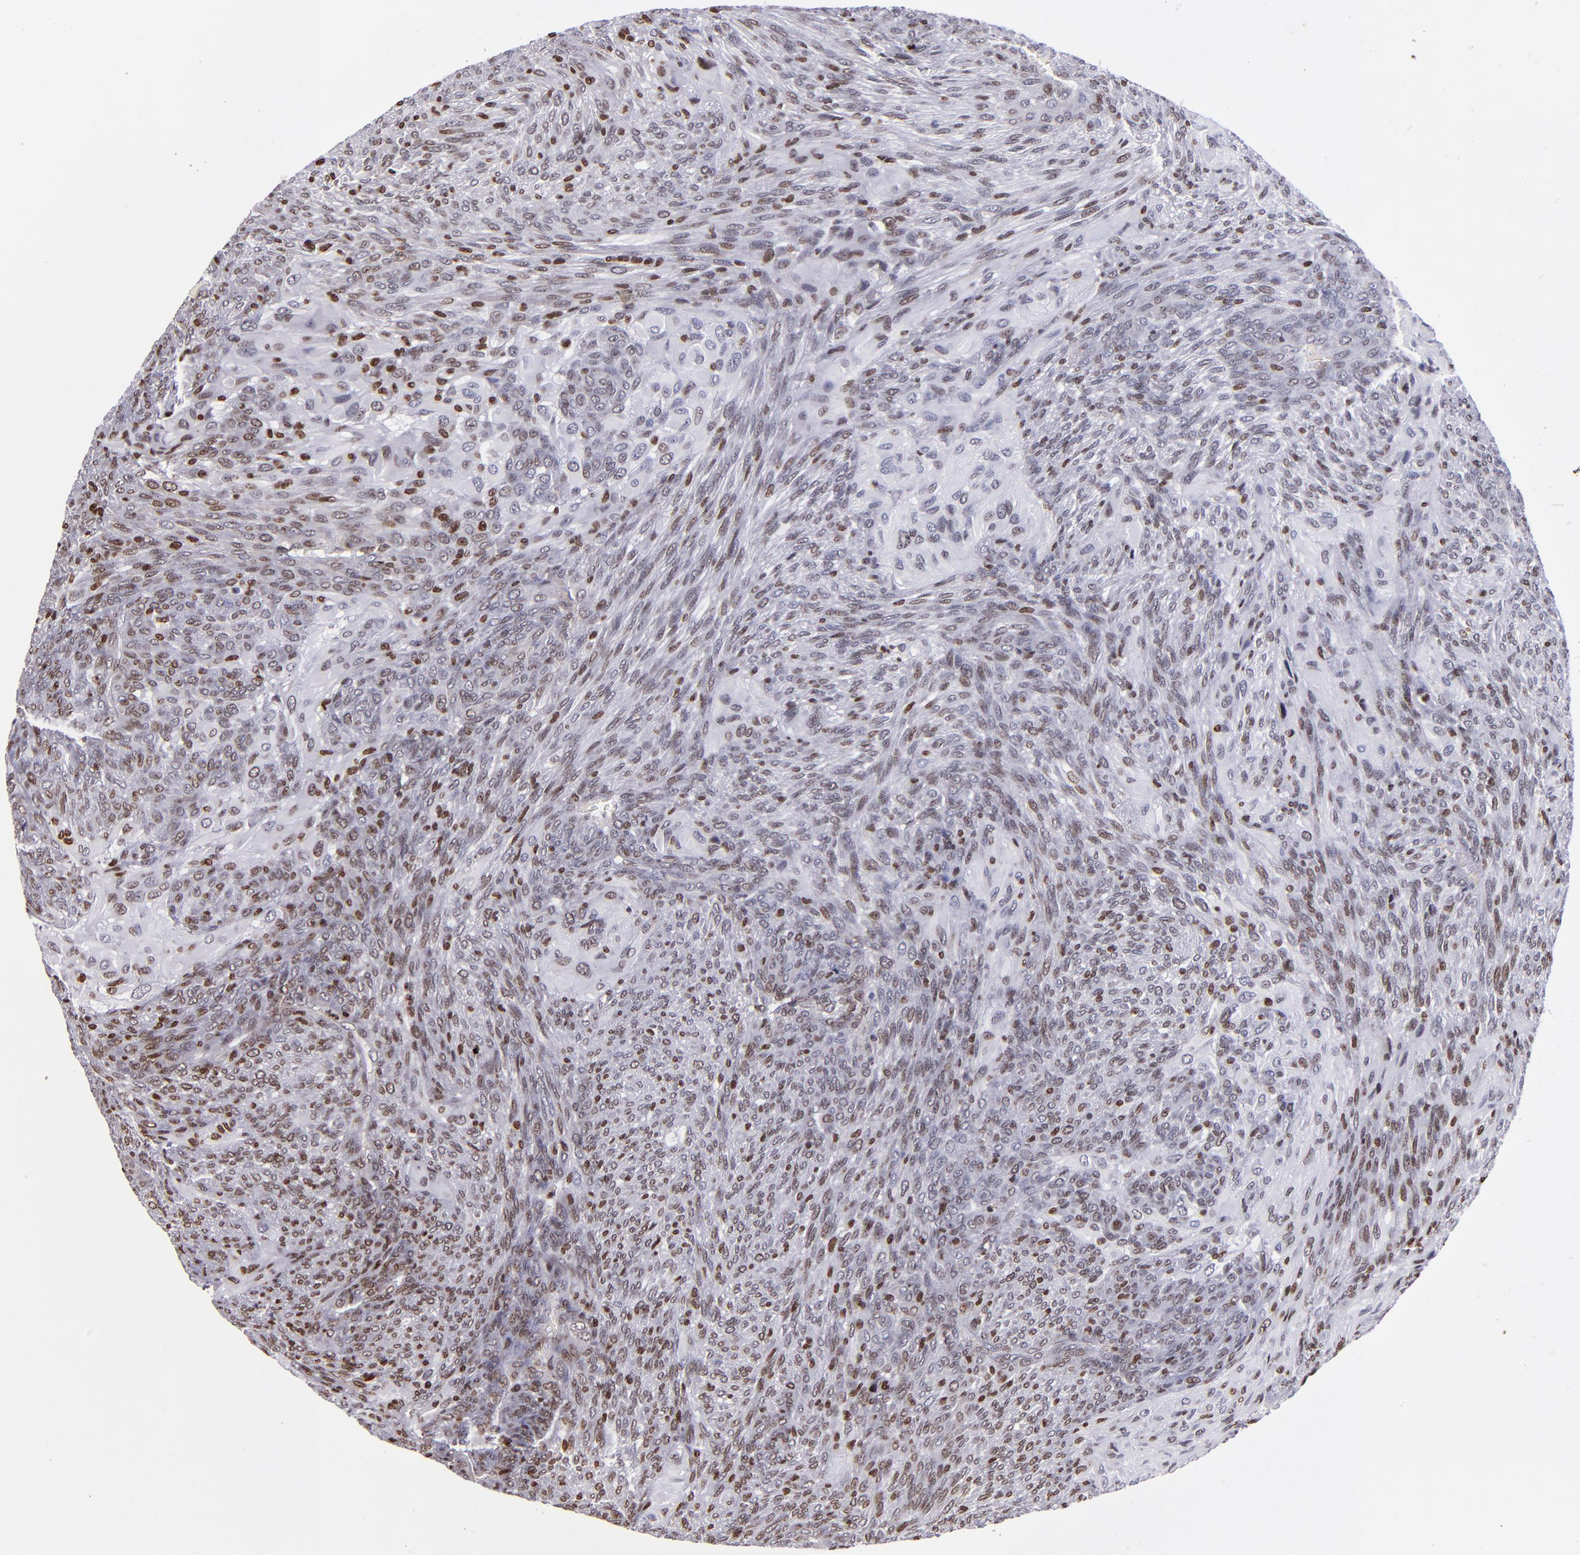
{"staining": {"intensity": "moderate", "quantity": "25%-75%", "location": "nuclear"}, "tissue": "glioma", "cell_type": "Tumor cells", "image_type": "cancer", "snomed": [{"axis": "morphology", "description": "Glioma, malignant, High grade"}, {"axis": "topography", "description": "Cerebral cortex"}], "caption": "Malignant glioma (high-grade) stained with a protein marker exhibits moderate staining in tumor cells.", "gene": "CDKL5", "patient": {"sex": "female", "age": 55}}